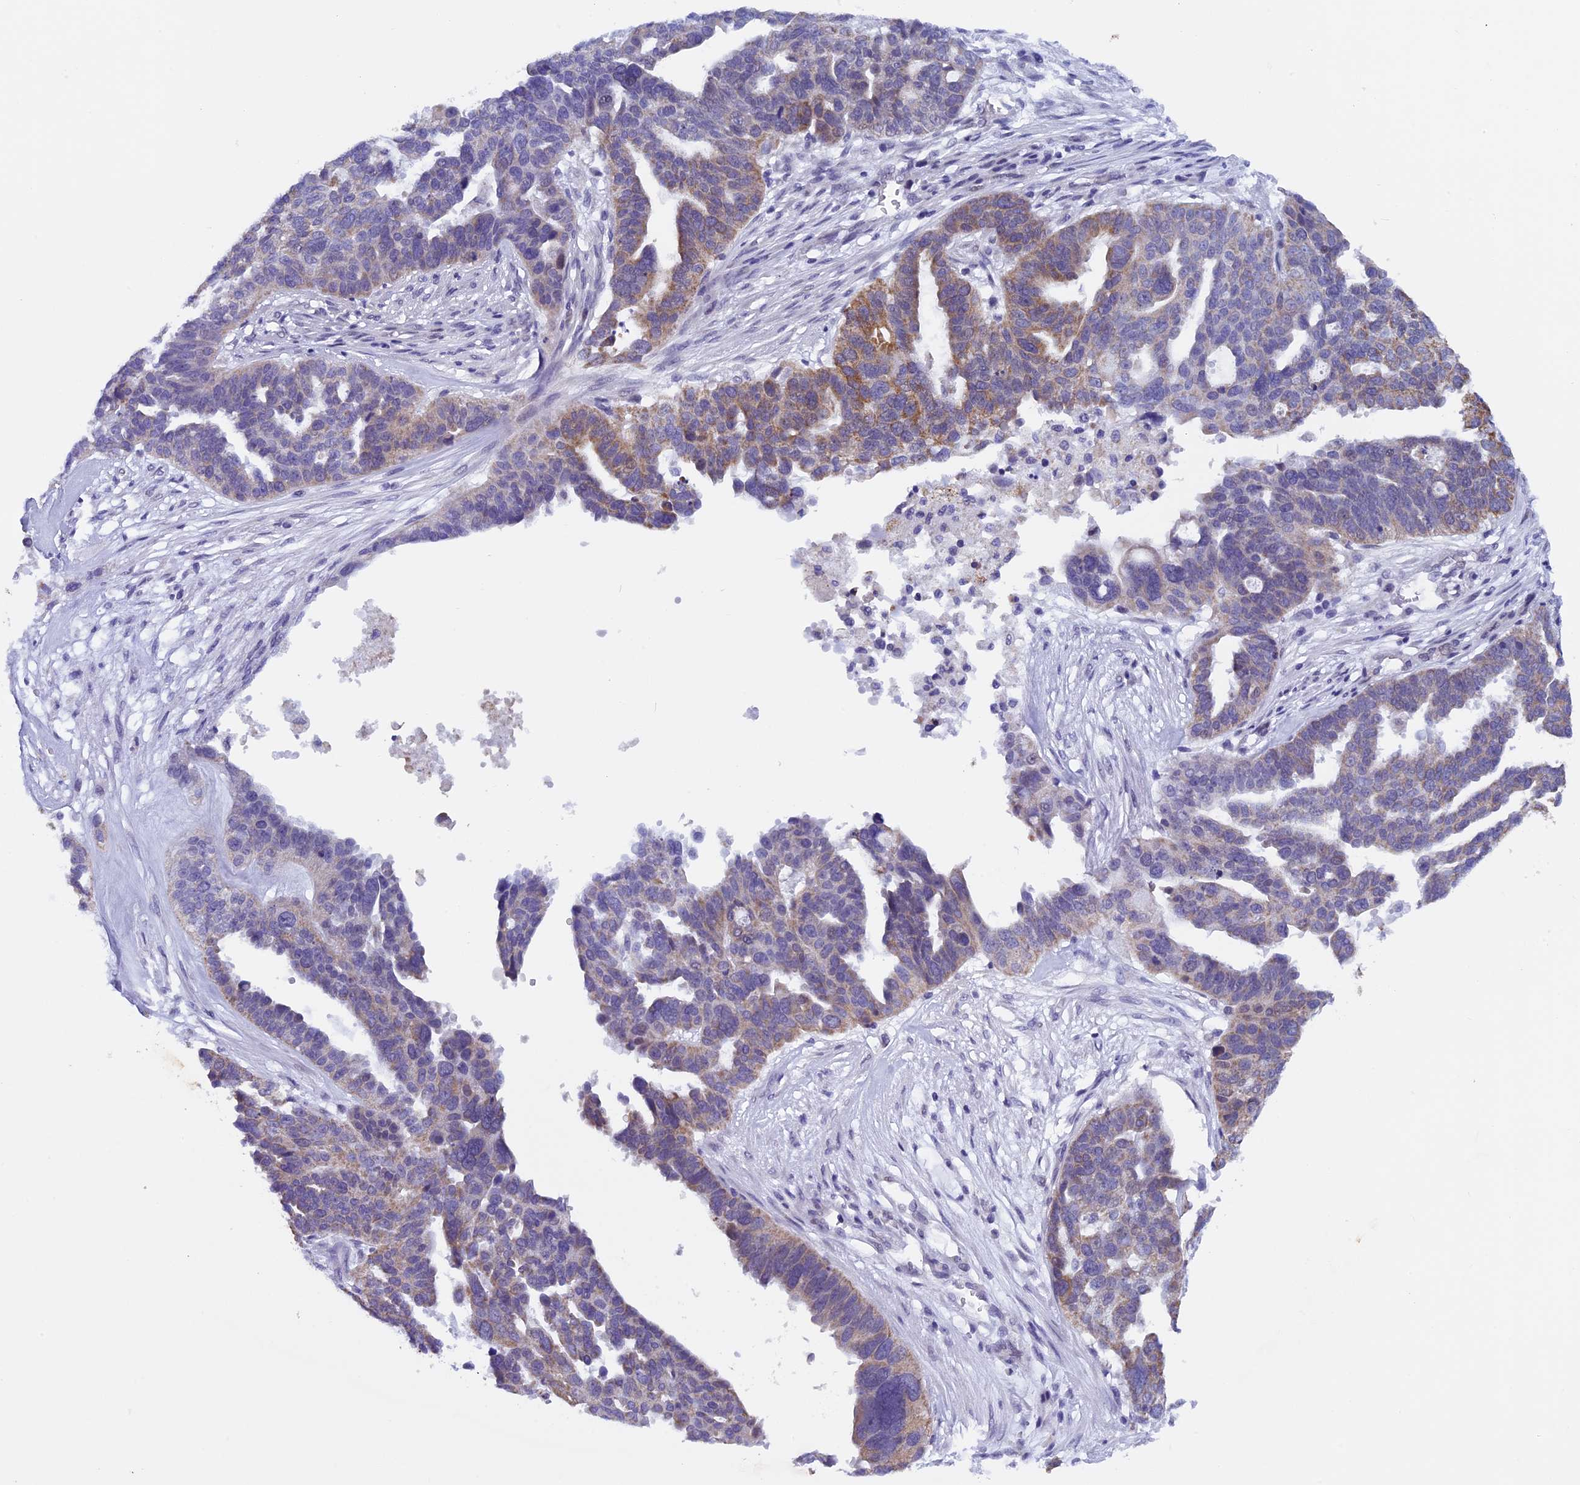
{"staining": {"intensity": "moderate", "quantity": "25%-75%", "location": "cytoplasmic/membranous"}, "tissue": "ovarian cancer", "cell_type": "Tumor cells", "image_type": "cancer", "snomed": [{"axis": "morphology", "description": "Cystadenocarcinoma, serous, NOS"}, {"axis": "topography", "description": "Ovary"}], "caption": "Immunohistochemistry (IHC) photomicrograph of human serous cystadenocarcinoma (ovarian) stained for a protein (brown), which shows medium levels of moderate cytoplasmic/membranous positivity in about 25%-75% of tumor cells.", "gene": "ZNF317", "patient": {"sex": "female", "age": 59}}